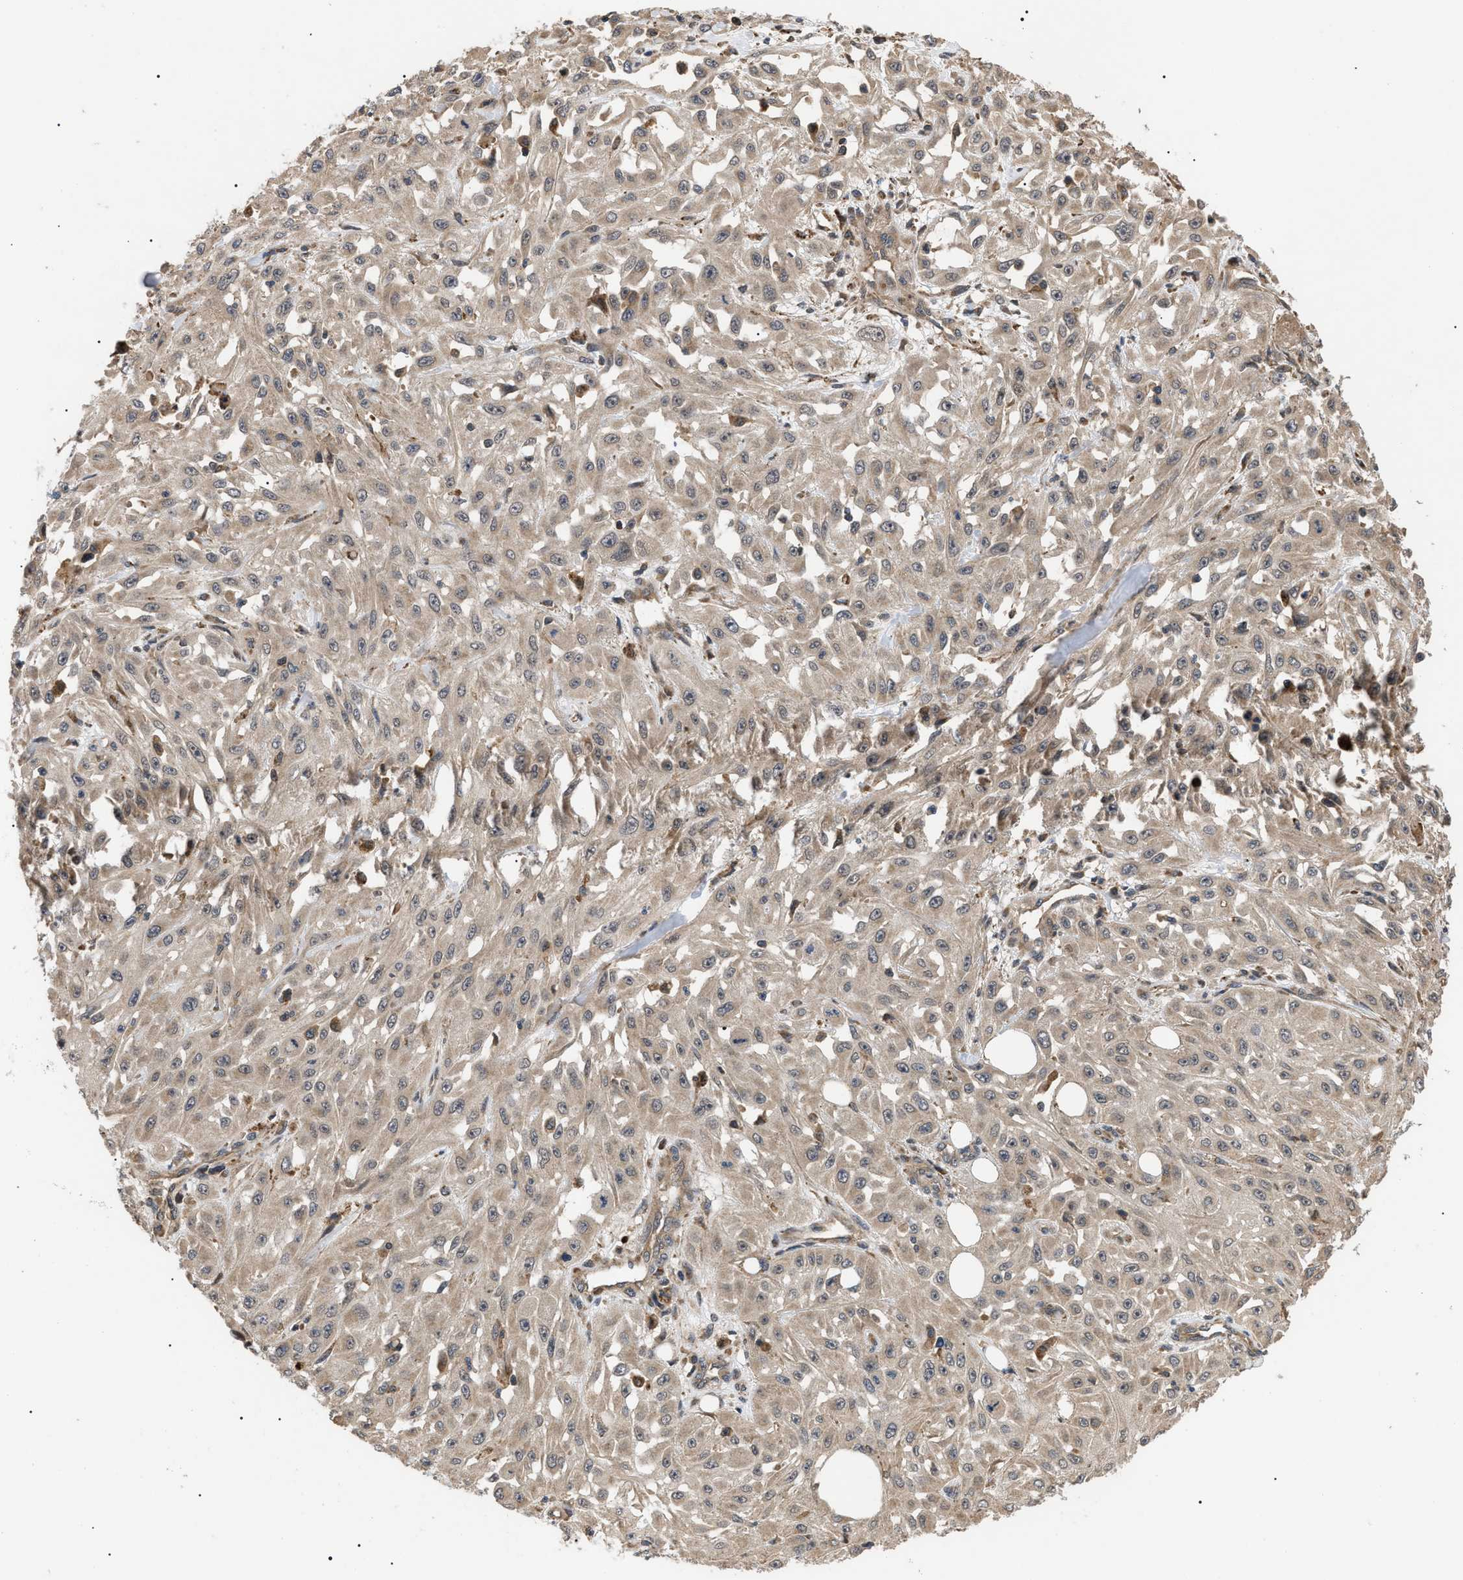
{"staining": {"intensity": "weak", "quantity": ">75%", "location": "cytoplasmic/membranous"}, "tissue": "skin cancer", "cell_type": "Tumor cells", "image_type": "cancer", "snomed": [{"axis": "morphology", "description": "Squamous cell carcinoma, NOS"}, {"axis": "morphology", "description": "Squamous cell carcinoma, metastatic, NOS"}, {"axis": "topography", "description": "Skin"}, {"axis": "topography", "description": "Lymph node"}], "caption": "Tumor cells demonstrate weak cytoplasmic/membranous positivity in about >75% of cells in skin cancer (metastatic squamous cell carcinoma). (DAB (3,3'-diaminobenzidine) IHC with brightfield microscopy, high magnification).", "gene": "ASTL", "patient": {"sex": "male", "age": 75}}